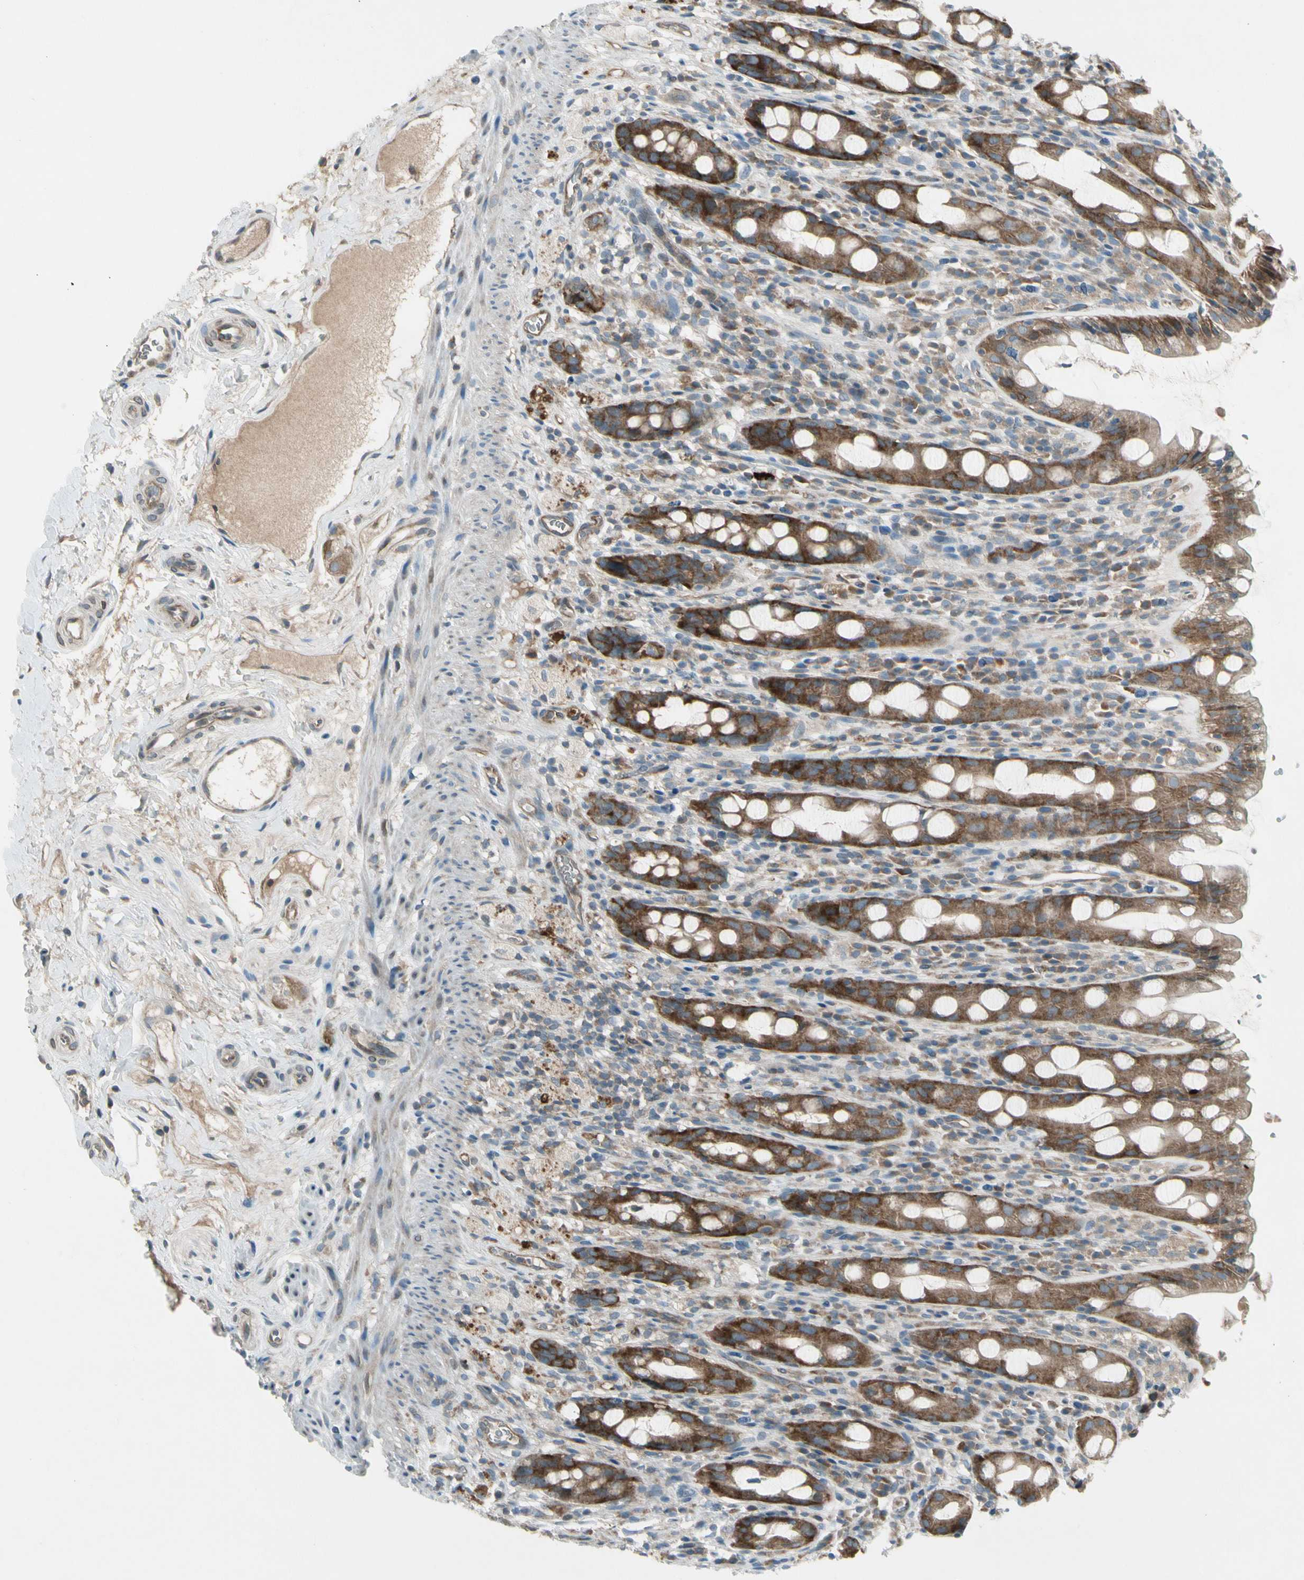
{"staining": {"intensity": "strong", "quantity": ">75%", "location": "cytoplasmic/membranous"}, "tissue": "rectum", "cell_type": "Glandular cells", "image_type": "normal", "snomed": [{"axis": "morphology", "description": "Normal tissue, NOS"}, {"axis": "topography", "description": "Rectum"}], "caption": "Immunohistochemistry (IHC) image of benign human rectum stained for a protein (brown), which reveals high levels of strong cytoplasmic/membranous staining in about >75% of glandular cells.", "gene": "PANK2", "patient": {"sex": "male", "age": 44}}